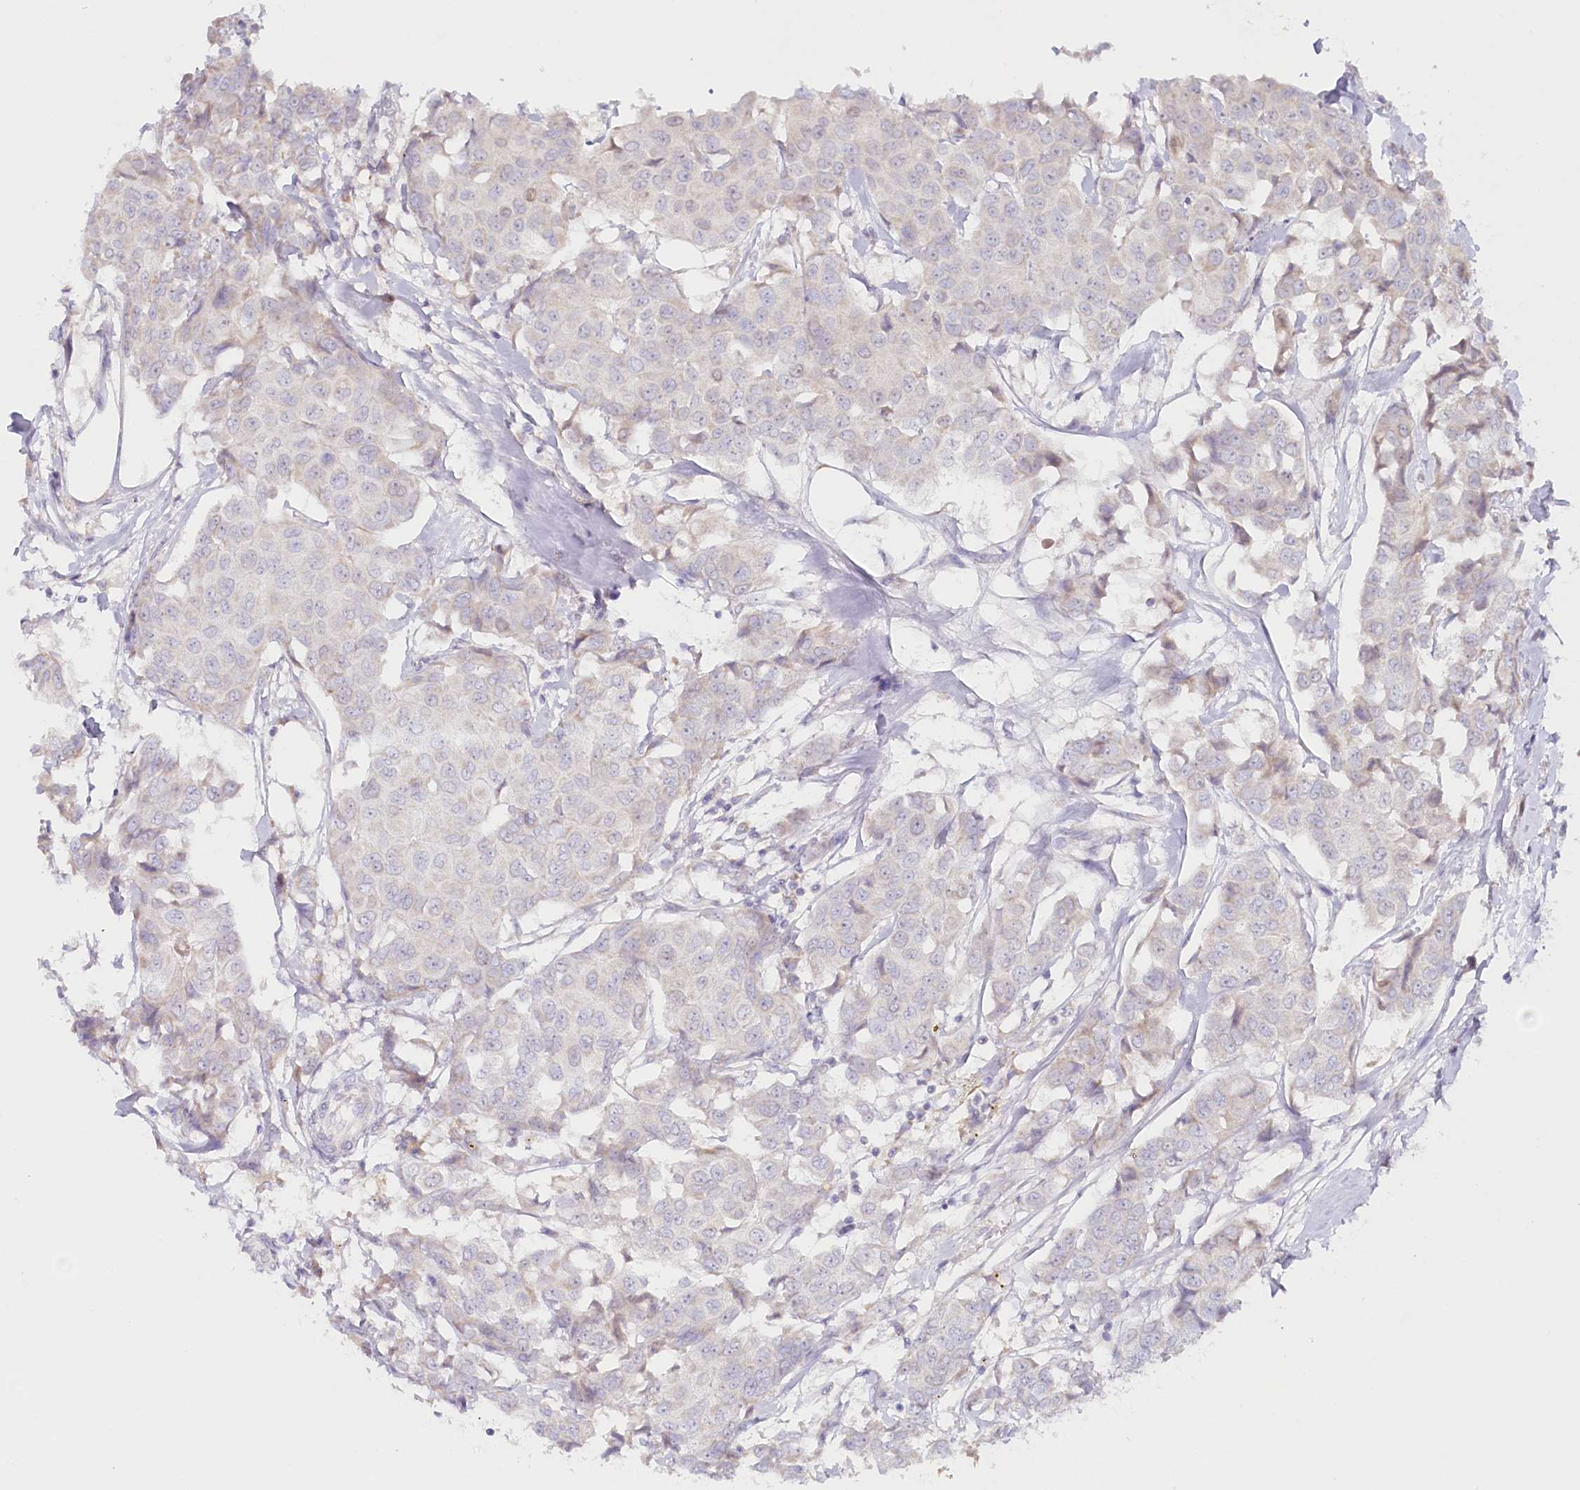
{"staining": {"intensity": "negative", "quantity": "none", "location": "none"}, "tissue": "breast cancer", "cell_type": "Tumor cells", "image_type": "cancer", "snomed": [{"axis": "morphology", "description": "Duct carcinoma"}, {"axis": "topography", "description": "Breast"}], "caption": "A micrograph of human breast intraductal carcinoma is negative for staining in tumor cells. (DAB (3,3'-diaminobenzidine) immunohistochemistry, high magnification).", "gene": "PSAPL1", "patient": {"sex": "female", "age": 80}}